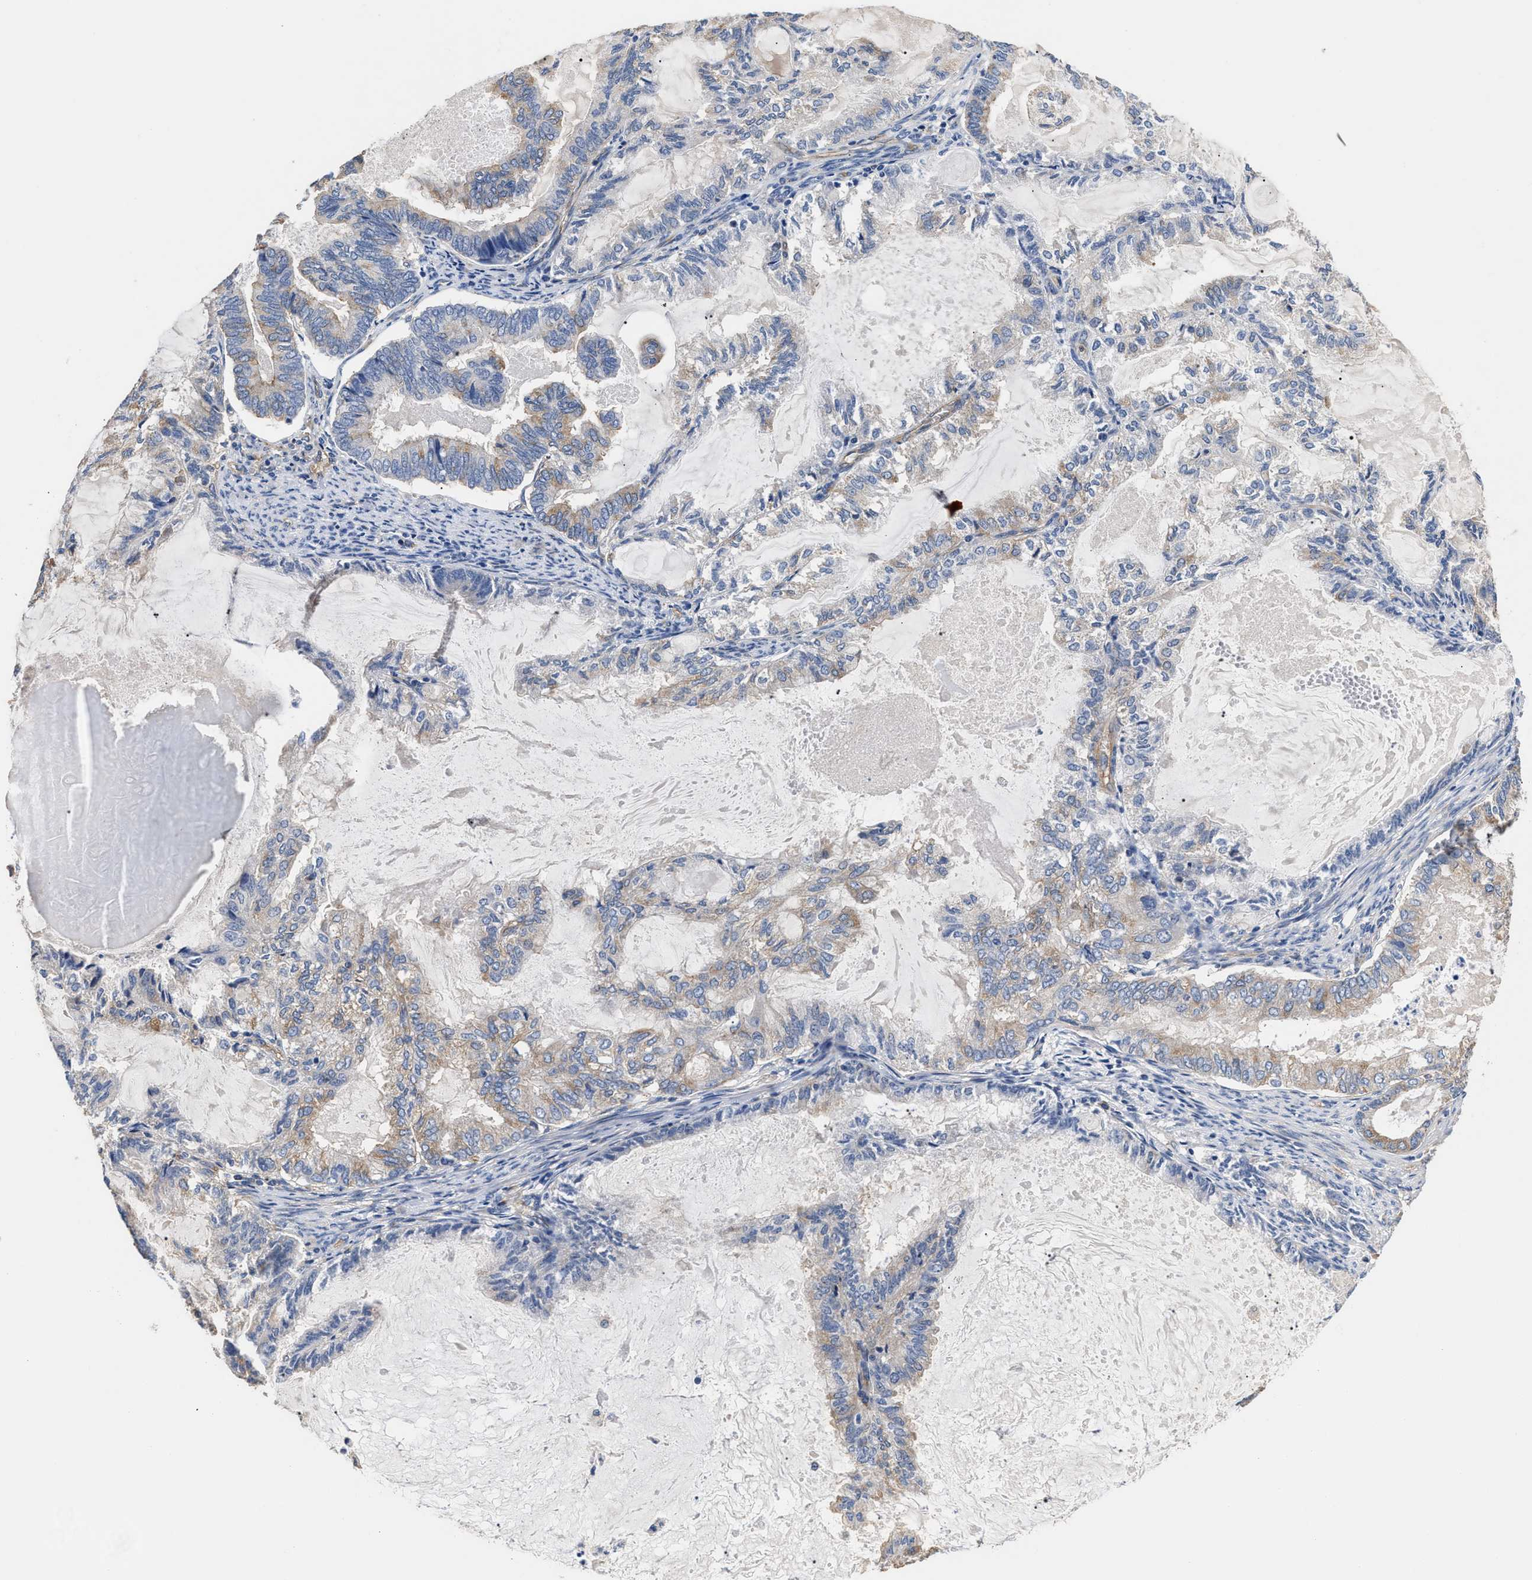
{"staining": {"intensity": "moderate", "quantity": "25%-75%", "location": "cytoplasmic/membranous"}, "tissue": "endometrial cancer", "cell_type": "Tumor cells", "image_type": "cancer", "snomed": [{"axis": "morphology", "description": "Adenocarcinoma, NOS"}, {"axis": "topography", "description": "Endometrium"}], "caption": "This is a micrograph of IHC staining of endometrial cancer (adenocarcinoma), which shows moderate staining in the cytoplasmic/membranous of tumor cells.", "gene": "KLB", "patient": {"sex": "female", "age": 86}}